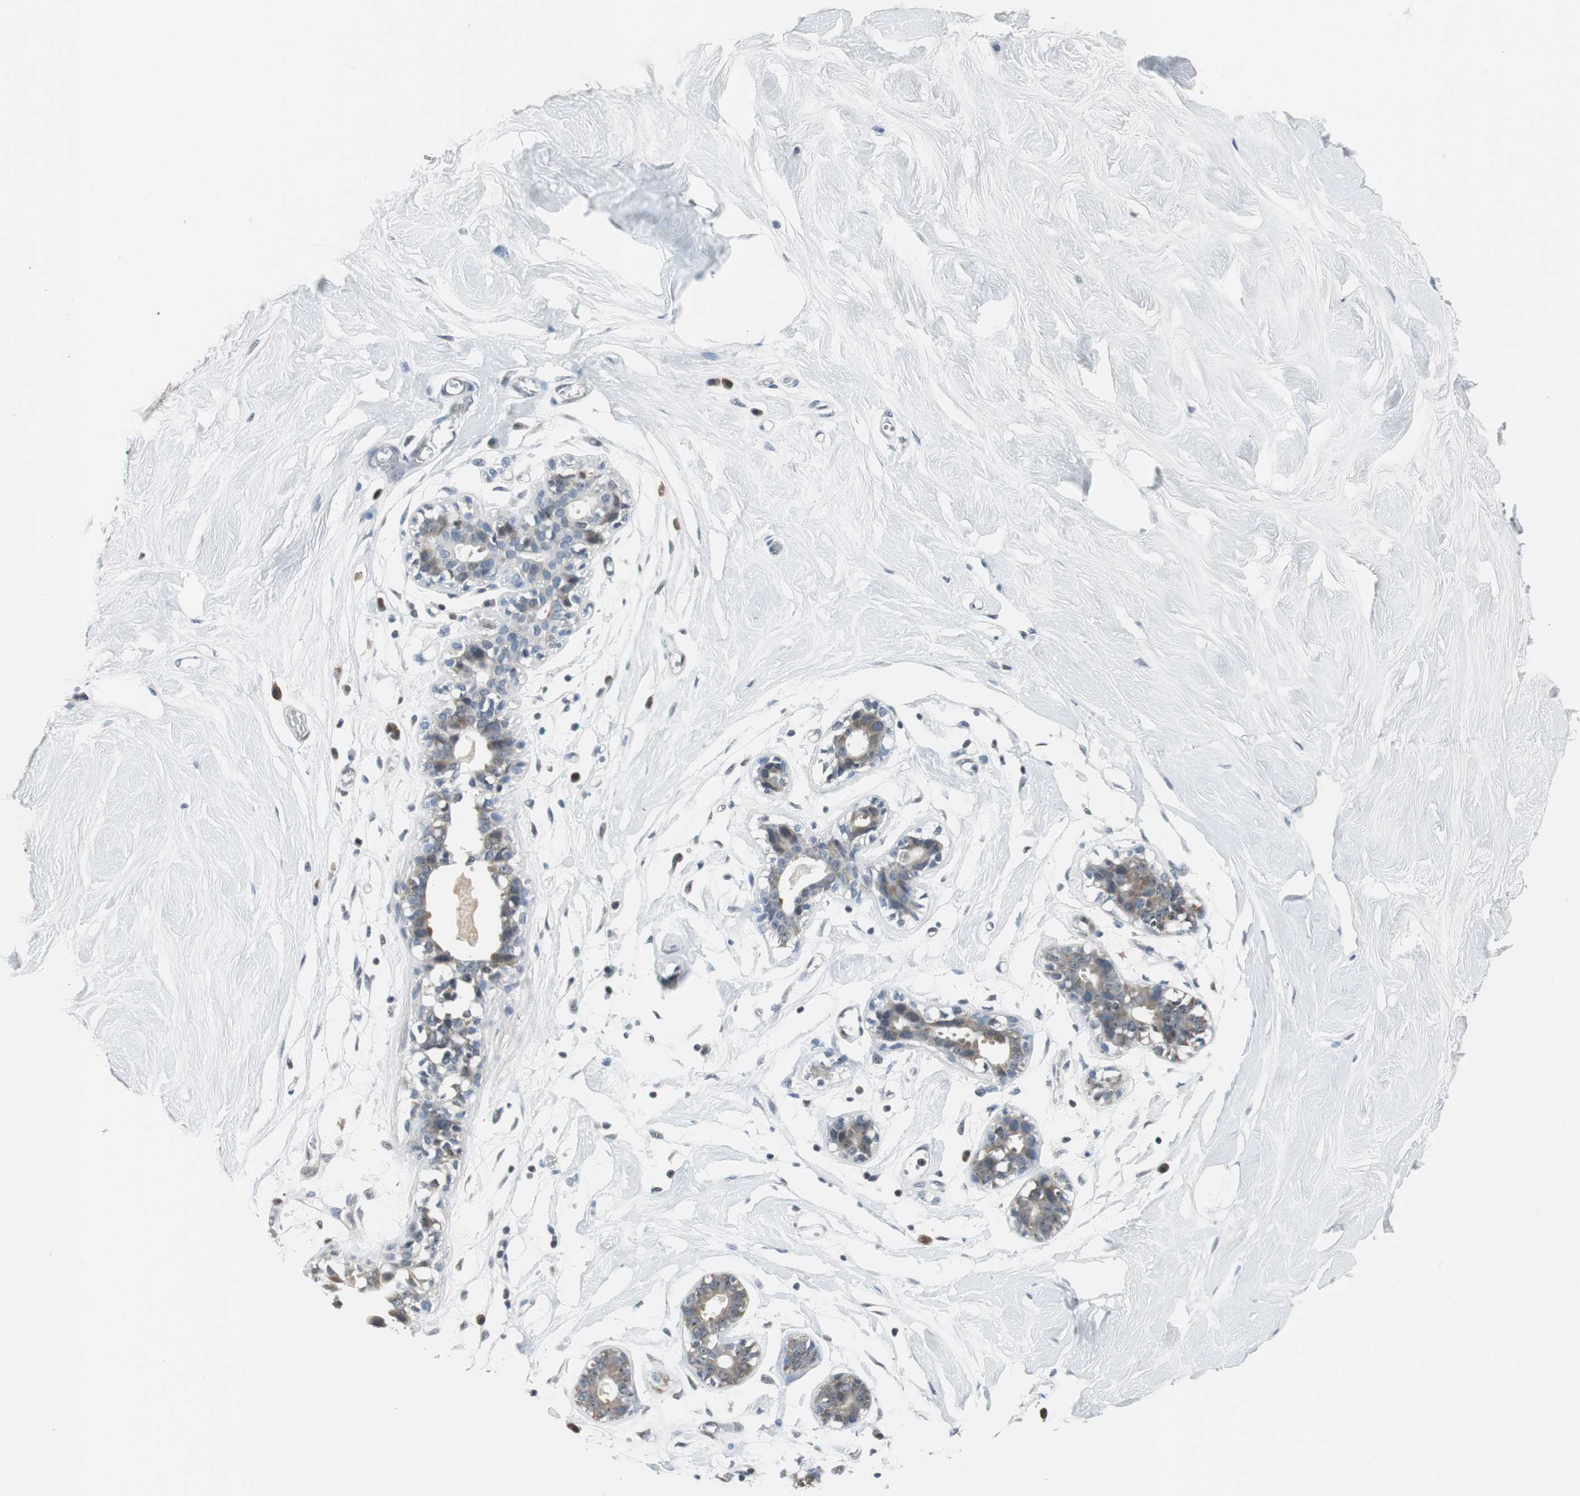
{"staining": {"intensity": "negative", "quantity": "none", "location": "none"}, "tissue": "breast", "cell_type": "Adipocytes", "image_type": "normal", "snomed": [{"axis": "morphology", "description": "Normal tissue, NOS"}, {"axis": "topography", "description": "Breast"}, {"axis": "topography", "description": "Soft tissue"}], "caption": "The micrograph reveals no staining of adipocytes in benign breast. The staining was performed using DAB to visualize the protein expression in brown, while the nuclei were stained in blue with hematoxylin (Magnification: 20x).", "gene": "CCT5", "patient": {"sex": "female", "age": 25}}